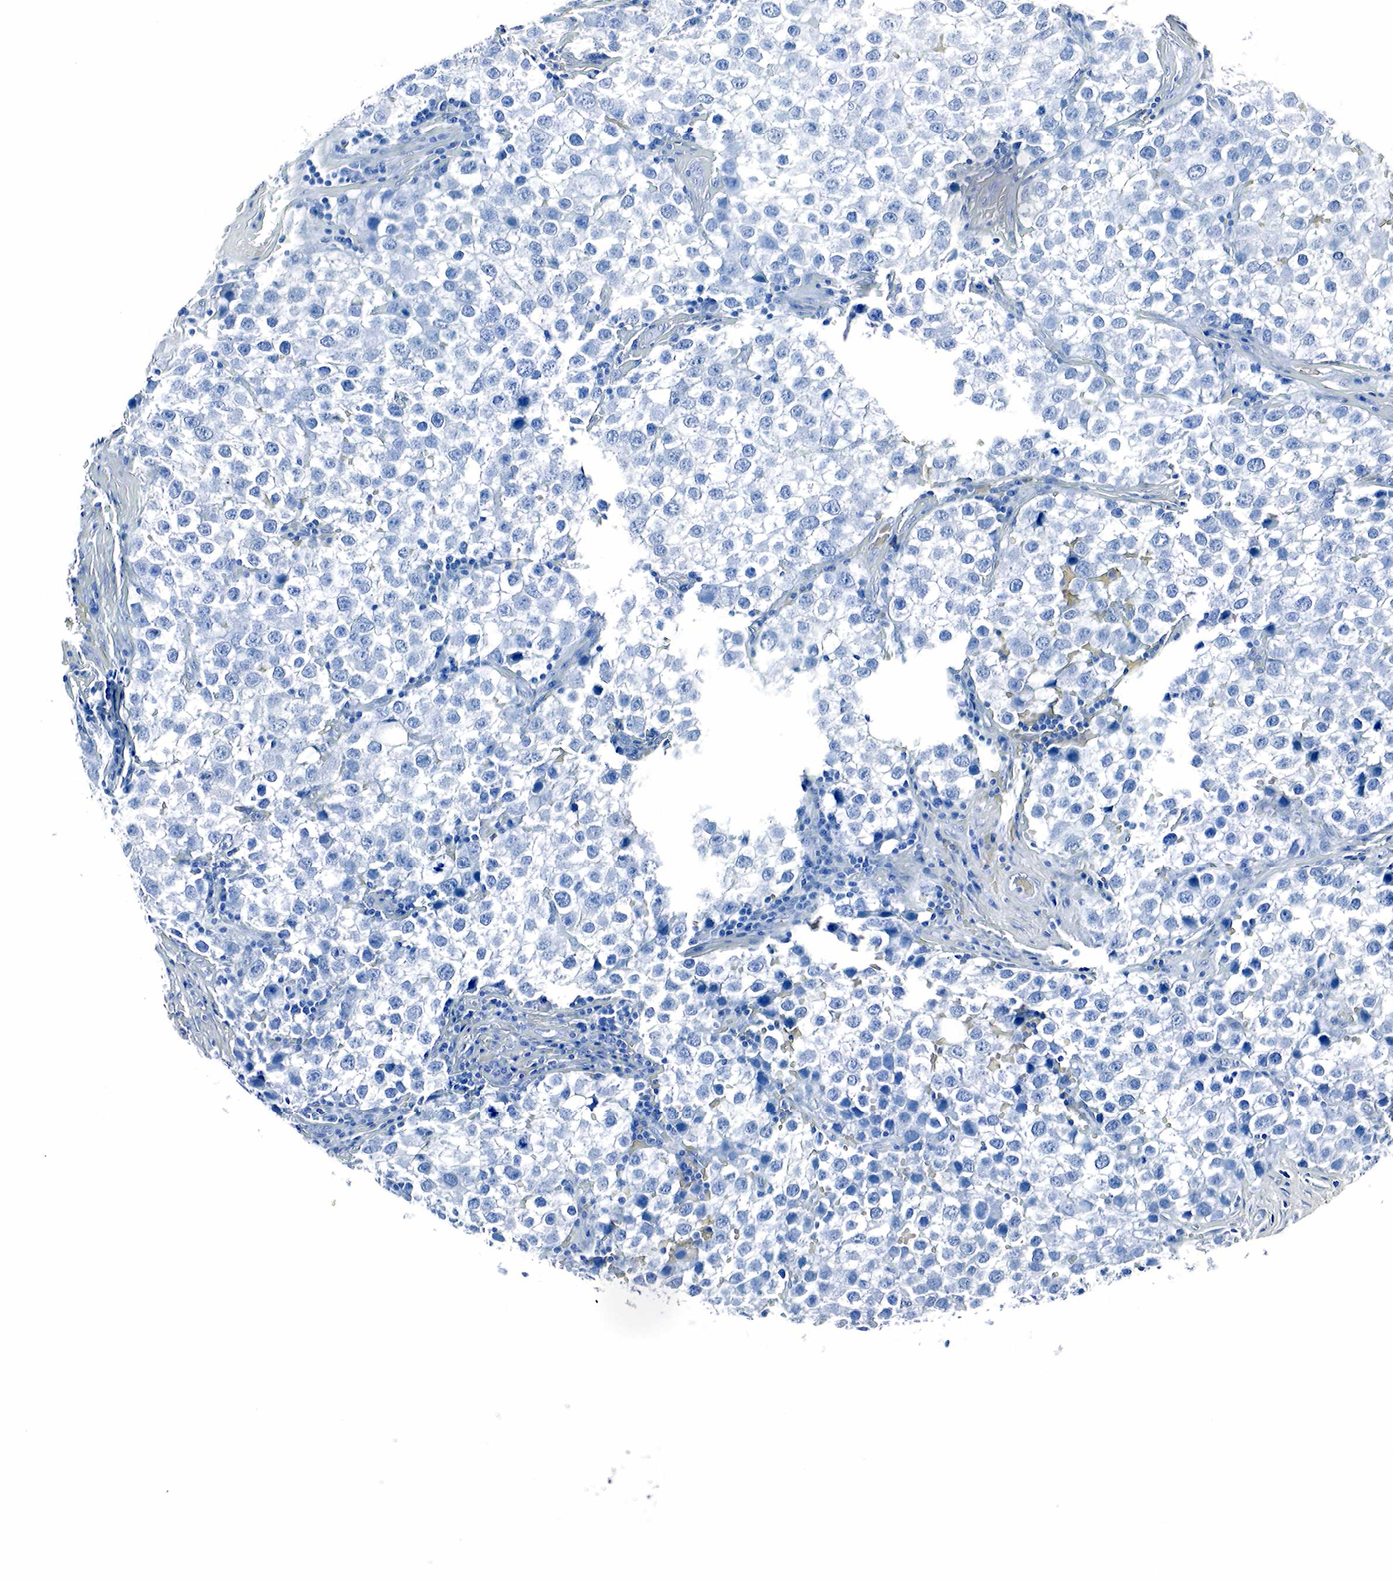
{"staining": {"intensity": "negative", "quantity": "none", "location": "none"}, "tissue": "testis cancer", "cell_type": "Tumor cells", "image_type": "cancer", "snomed": [{"axis": "morphology", "description": "Seminoma, NOS"}, {"axis": "topography", "description": "Testis"}], "caption": "Testis cancer was stained to show a protein in brown. There is no significant staining in tumor cells.", "gene": "GCG", "patient": {"sex": "male", "age": 39}}